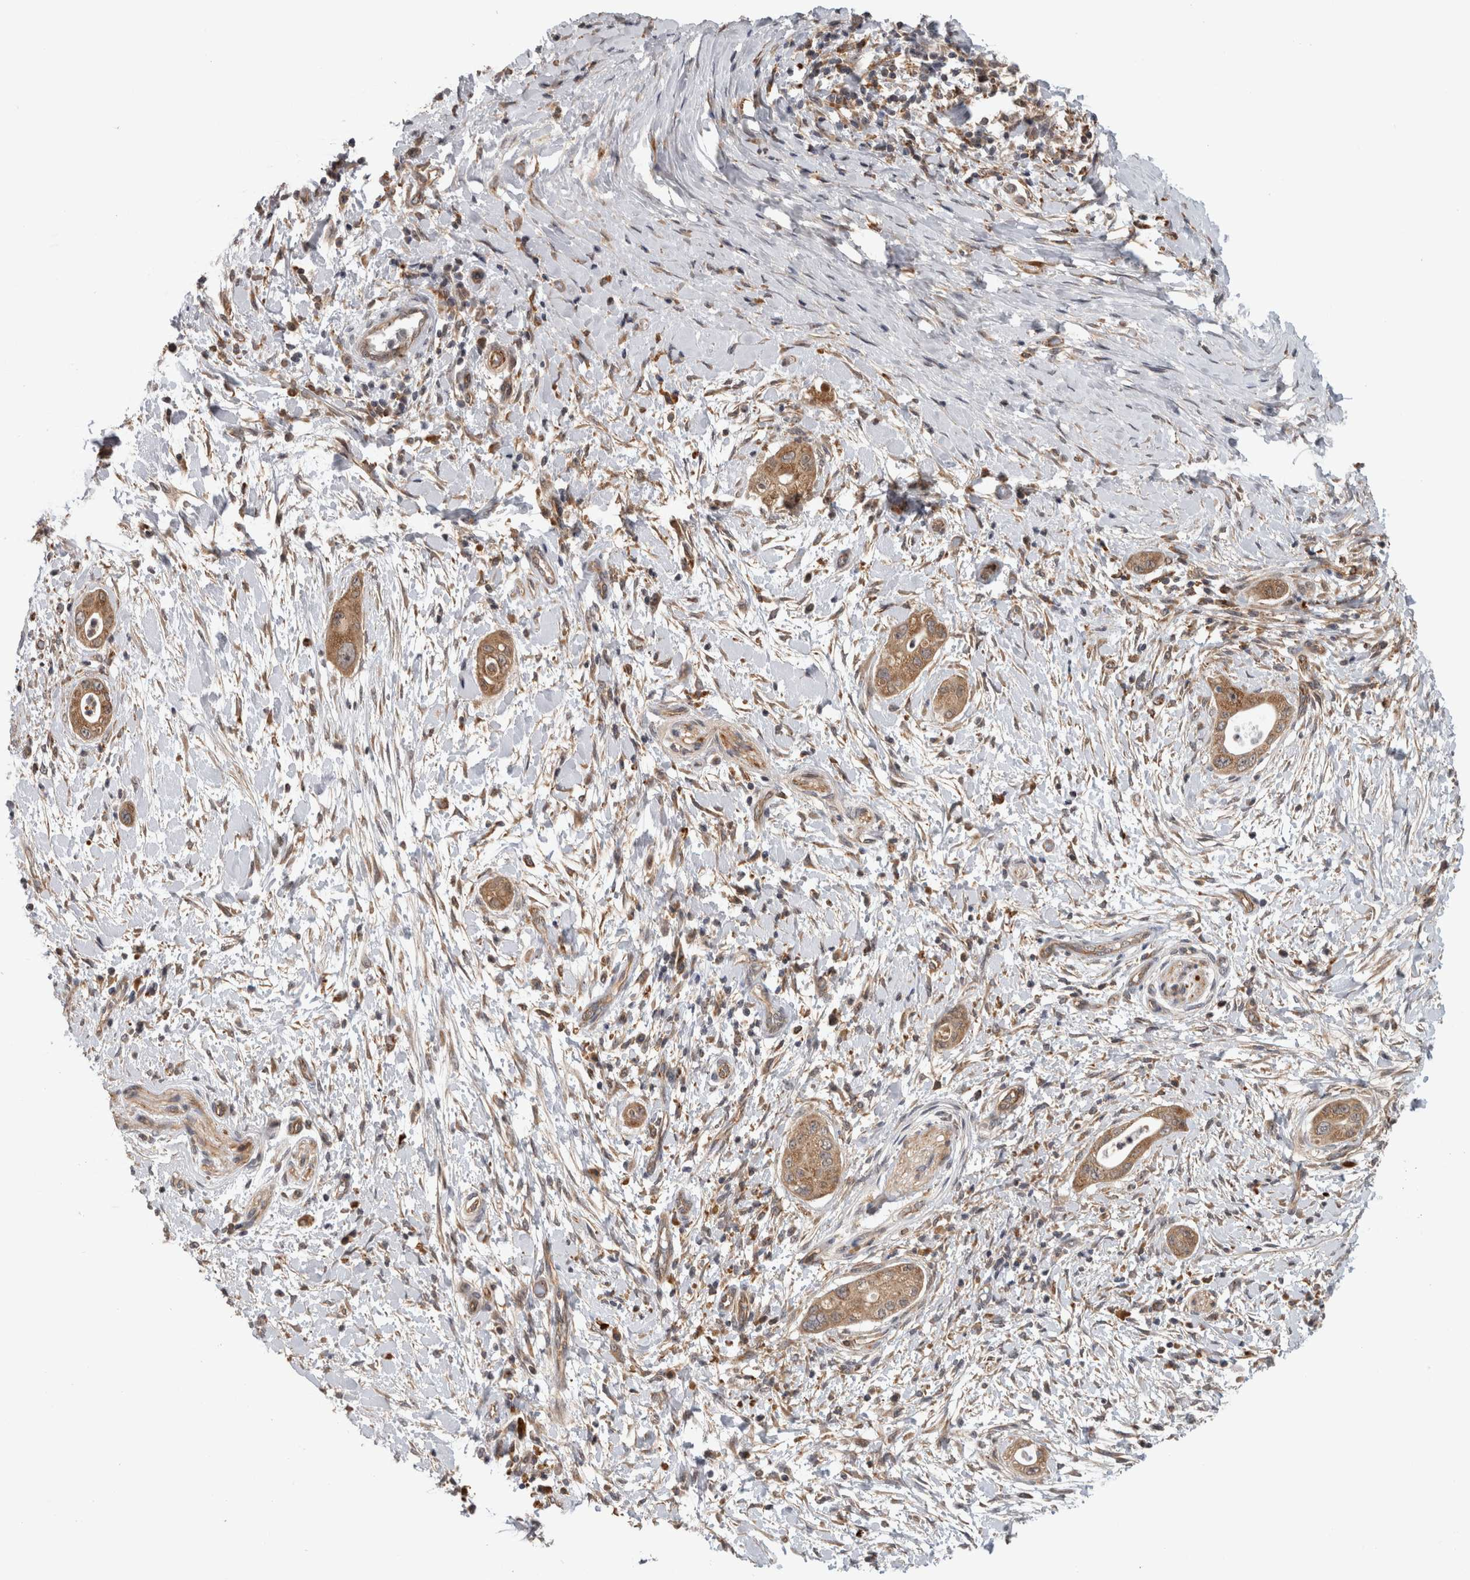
{"staining": {"intensity": "moderate", "quantity": ">75%", "location": "cytoplasmic/membranous"}, "tissue": "pancreatic cancer", "cell_type": "Tumor cells", "image_type": "cancer", "snomed": [{"axis": "morphology", "description": "Adenocarcinoma, NOS"}, {"axis": "topography", "description": "Pancreas"}], "caption": "Adenocarcinoma (pancreatic) was stained to show a protein in brown. There is medium levels of moderate cytoplasmic/membranous expression in about >75% of tumor cells.", "gene": "ADGRL3", "patient": {"sex": "male", "age": 58}}